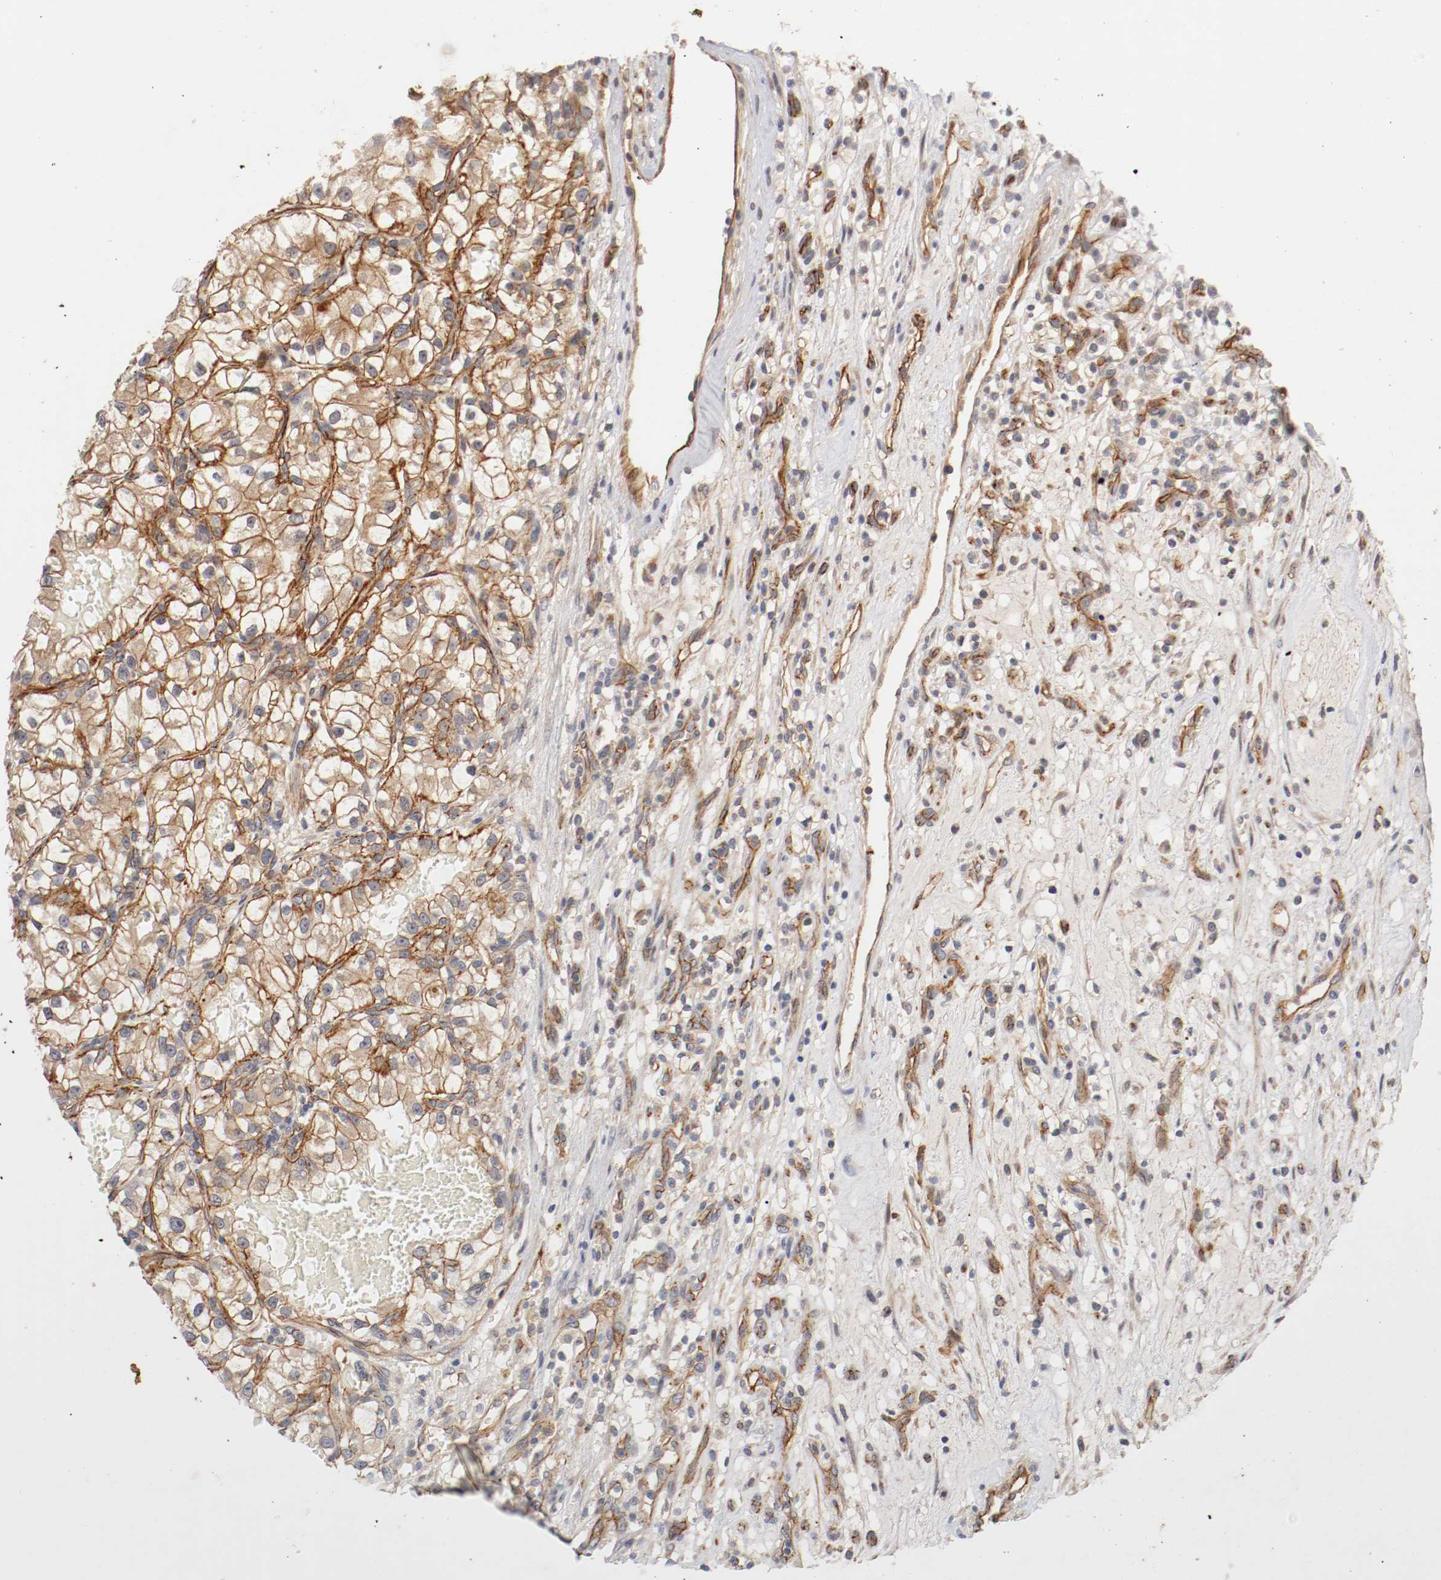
{"staining": {"intensity": "moderate", "quantity": ">75%", "location": "cytoplasmic/membranous"}, "tissue": "renal cancer", "cell_type": "Tumor cells", "image_type": "cancer", "snomed": [{"axis": "morphology", "description": "Adenocarcinoma, NOS"}, {"axis": "topography", "description": "Kidney"}], "caption": "Renal cancer (adenocarcinoma) was stained to show a protein in brown. There is medium levels of moderate cytoplasmic/membranous positivity in approximately >75% of tumor cells.", "gene": "TYK2", "patient": {"sex": "female", "age": 57}}